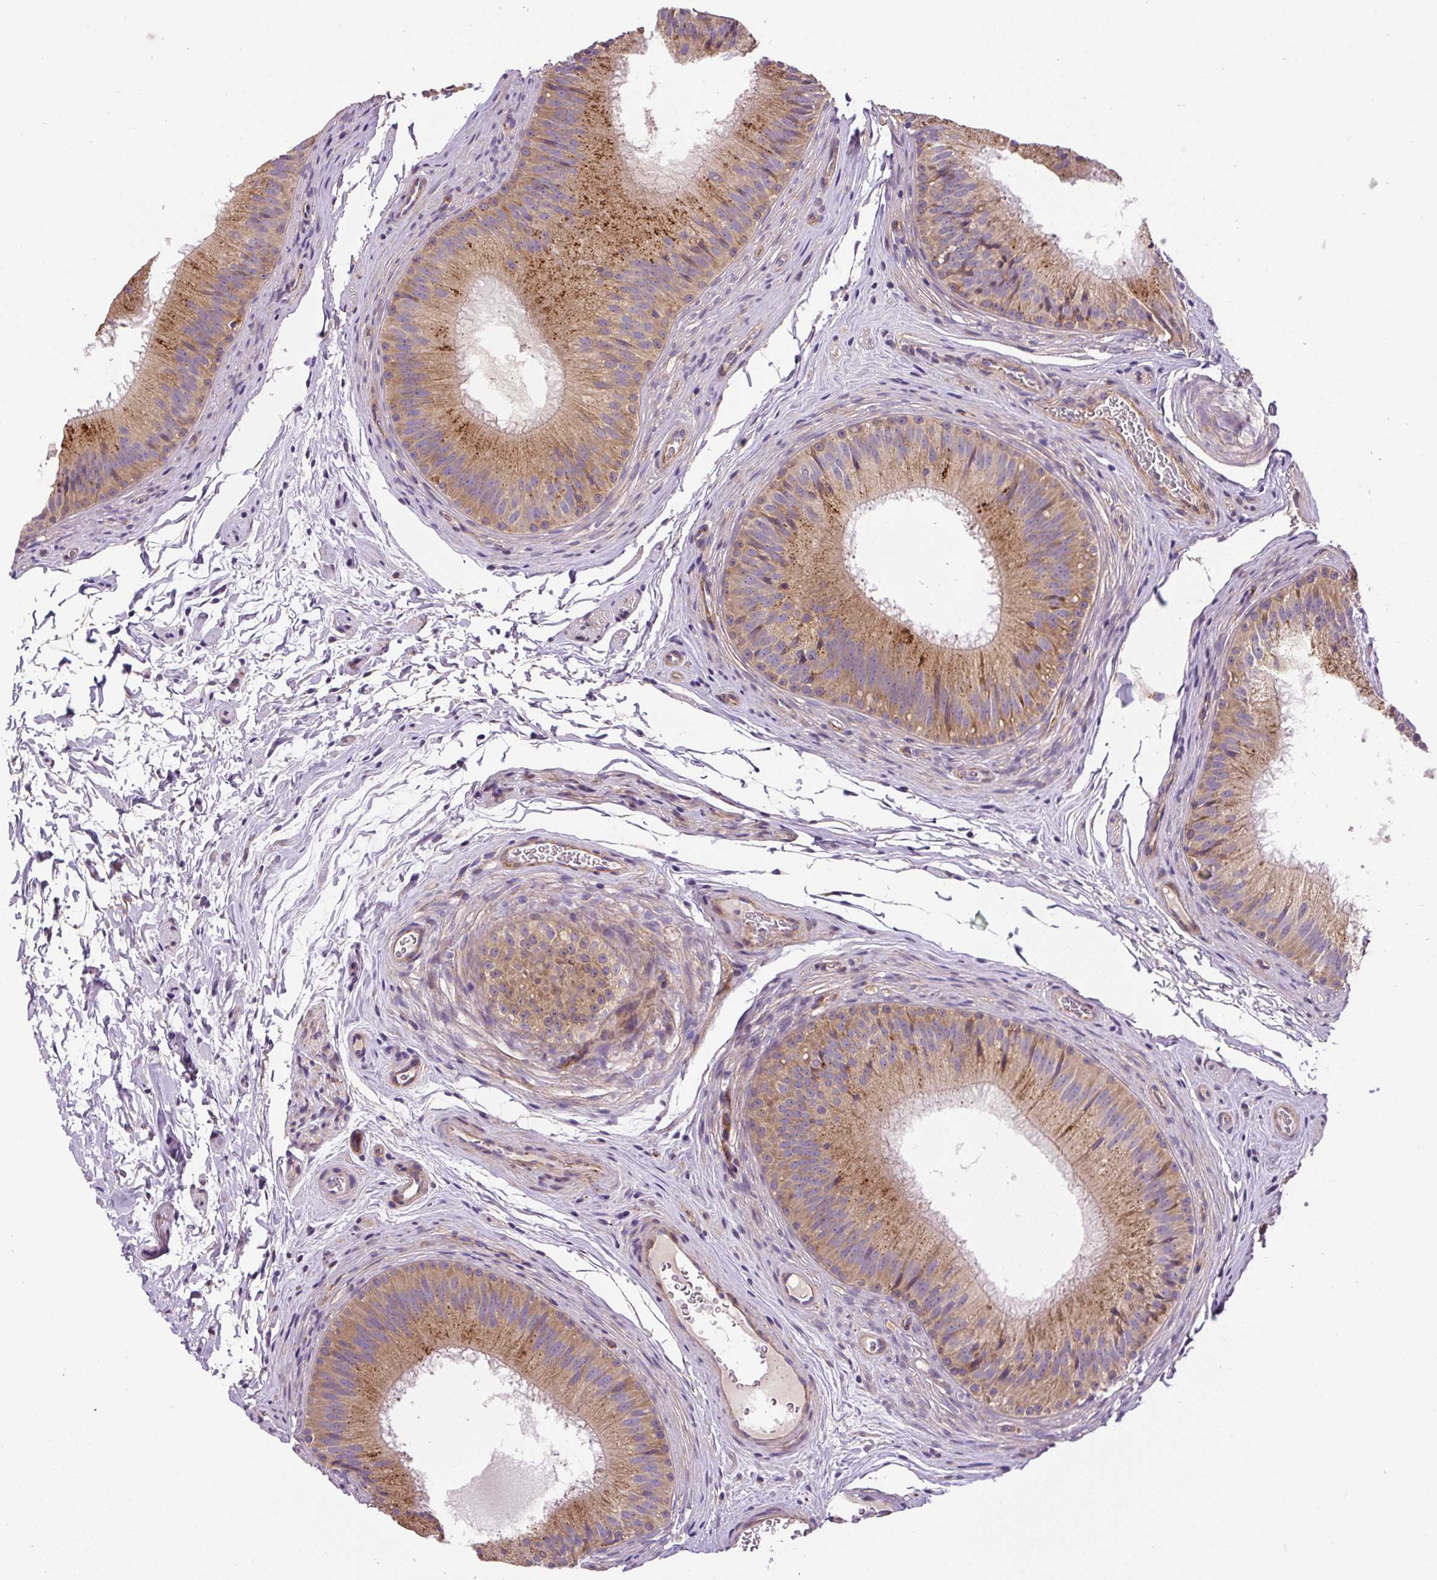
{"staining": {"intensity": "moderate", "quantity": ">75%", "location": "cytoplasmic/membranous"}, "tissue": "epididymis", "cell_type": "Glandular cells", "image_type": "normal", "snomed": [{"axis": "morphology", "description": "Normal tissue, NOS"}, {"axis": "topography", "description": "Epididymis"}], "caption": "Brown immunohistochemical staining in unremarkable human epididymis displays moderate cytoplasmic/membranous positivity in approximately >75% of glandular cells.", "gene": "RNF170", "patient": {"sex": "male", "age": 24}}